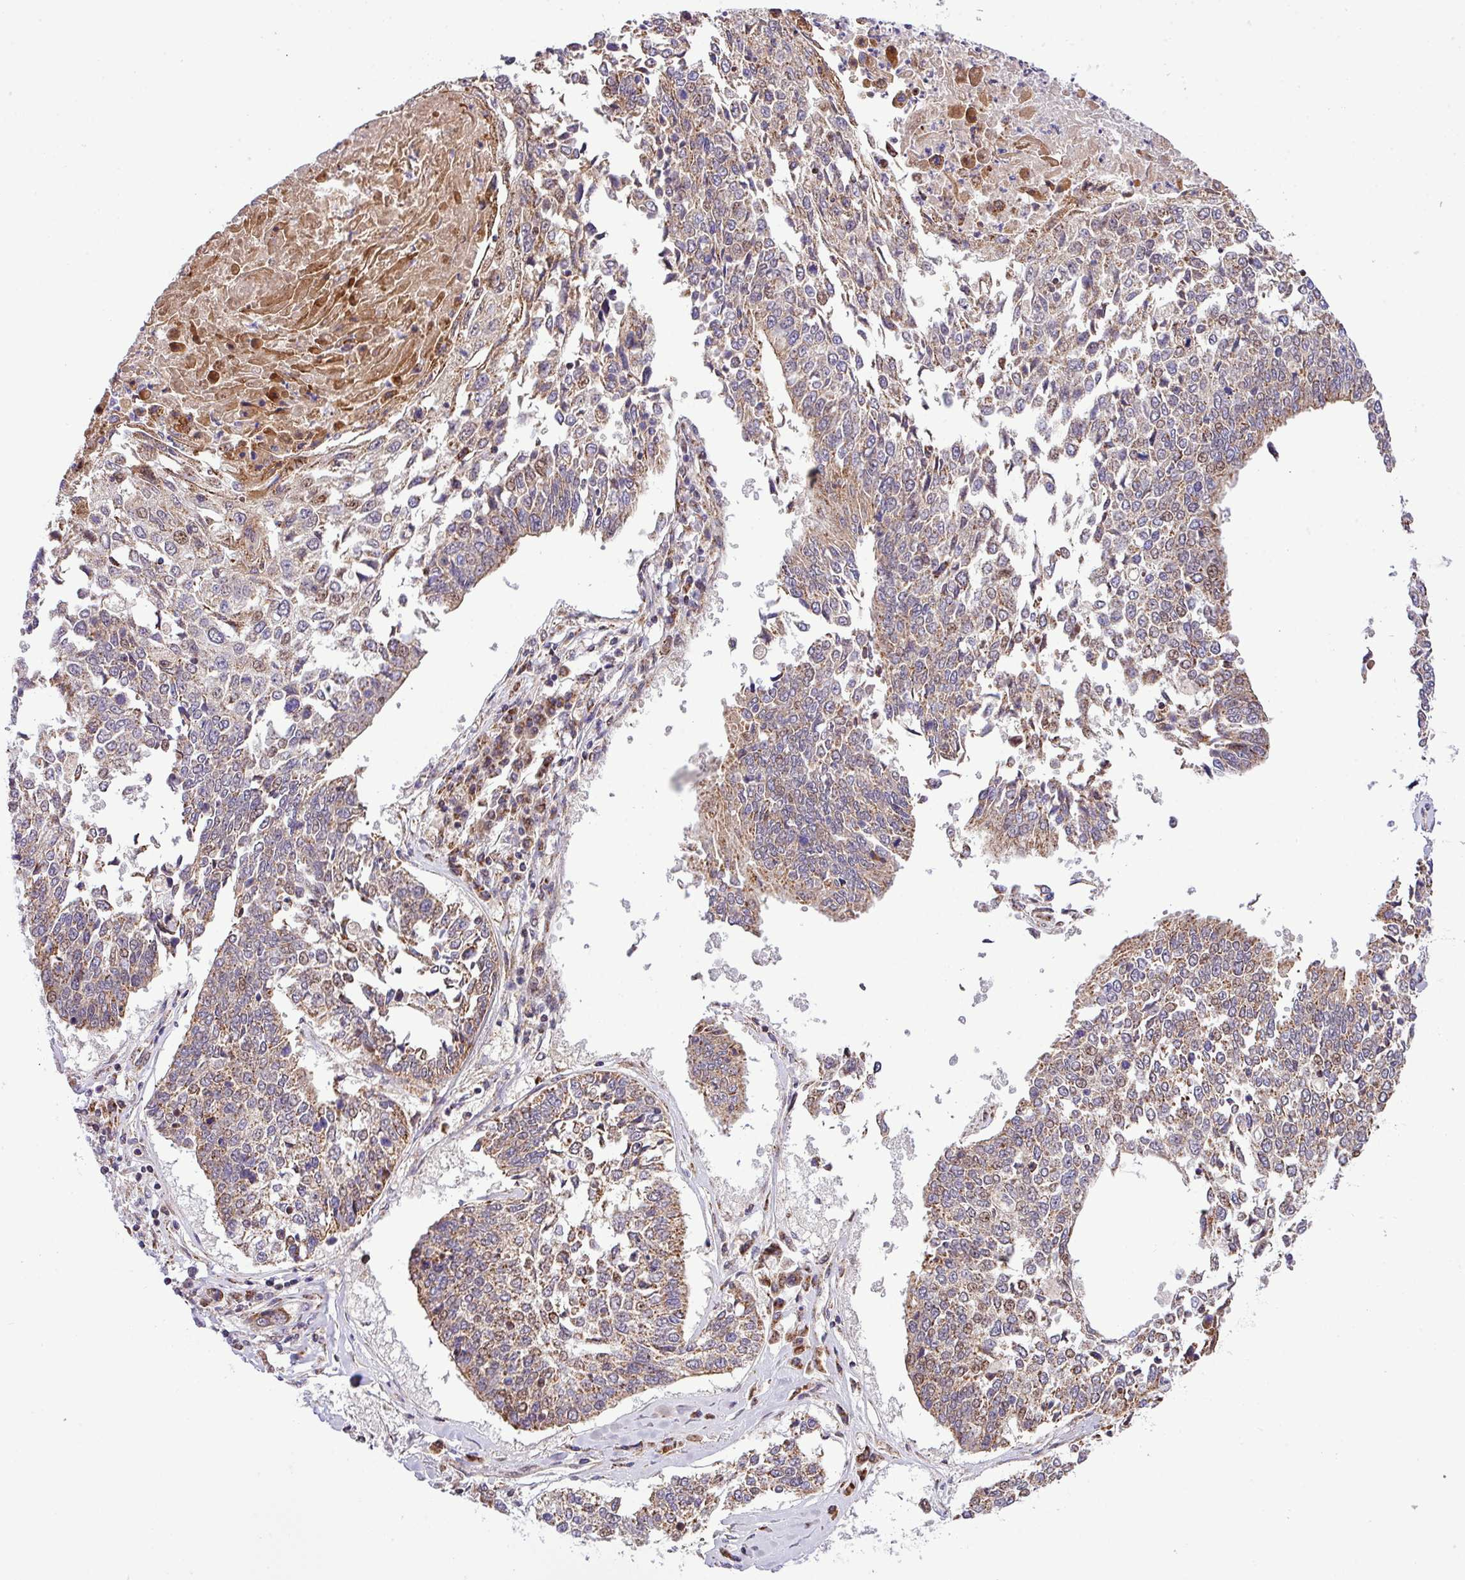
{"staining": {"intensity": "weak", "quantity": "25%-75%", "location": "cytoplasmic/membranous"}, "tissue": "lung cancer", "cell_type": "Tumor cells", "image_type": "cancer", "snomed": [{"axis": "morphology", "description": "Normal tissue, NOS"}, {"axis": "morphology", "description": "Squamous cell carcinoma, NOS"}, {"axis": "topography", "description": "Cartilage tissue"}, {"axis": "topography", "description": "Bronchus"}, {"axis": "topography", "description": "Lung"}, {"axis": "topography", "description": "Peripheral nerve tissue"}], "caption": "High-power microscopy captured an immunohistochemistry photomicrograph of lung cancer (squamous cell carcinoma), revealing weak cytoplasmic/membranous expression in about 25%-75% of tumor cells. (IHC, brightfield microscopy, high magnification).", "gene": "B3GNT9", "patient": {"sex": "female", "age": 49}}